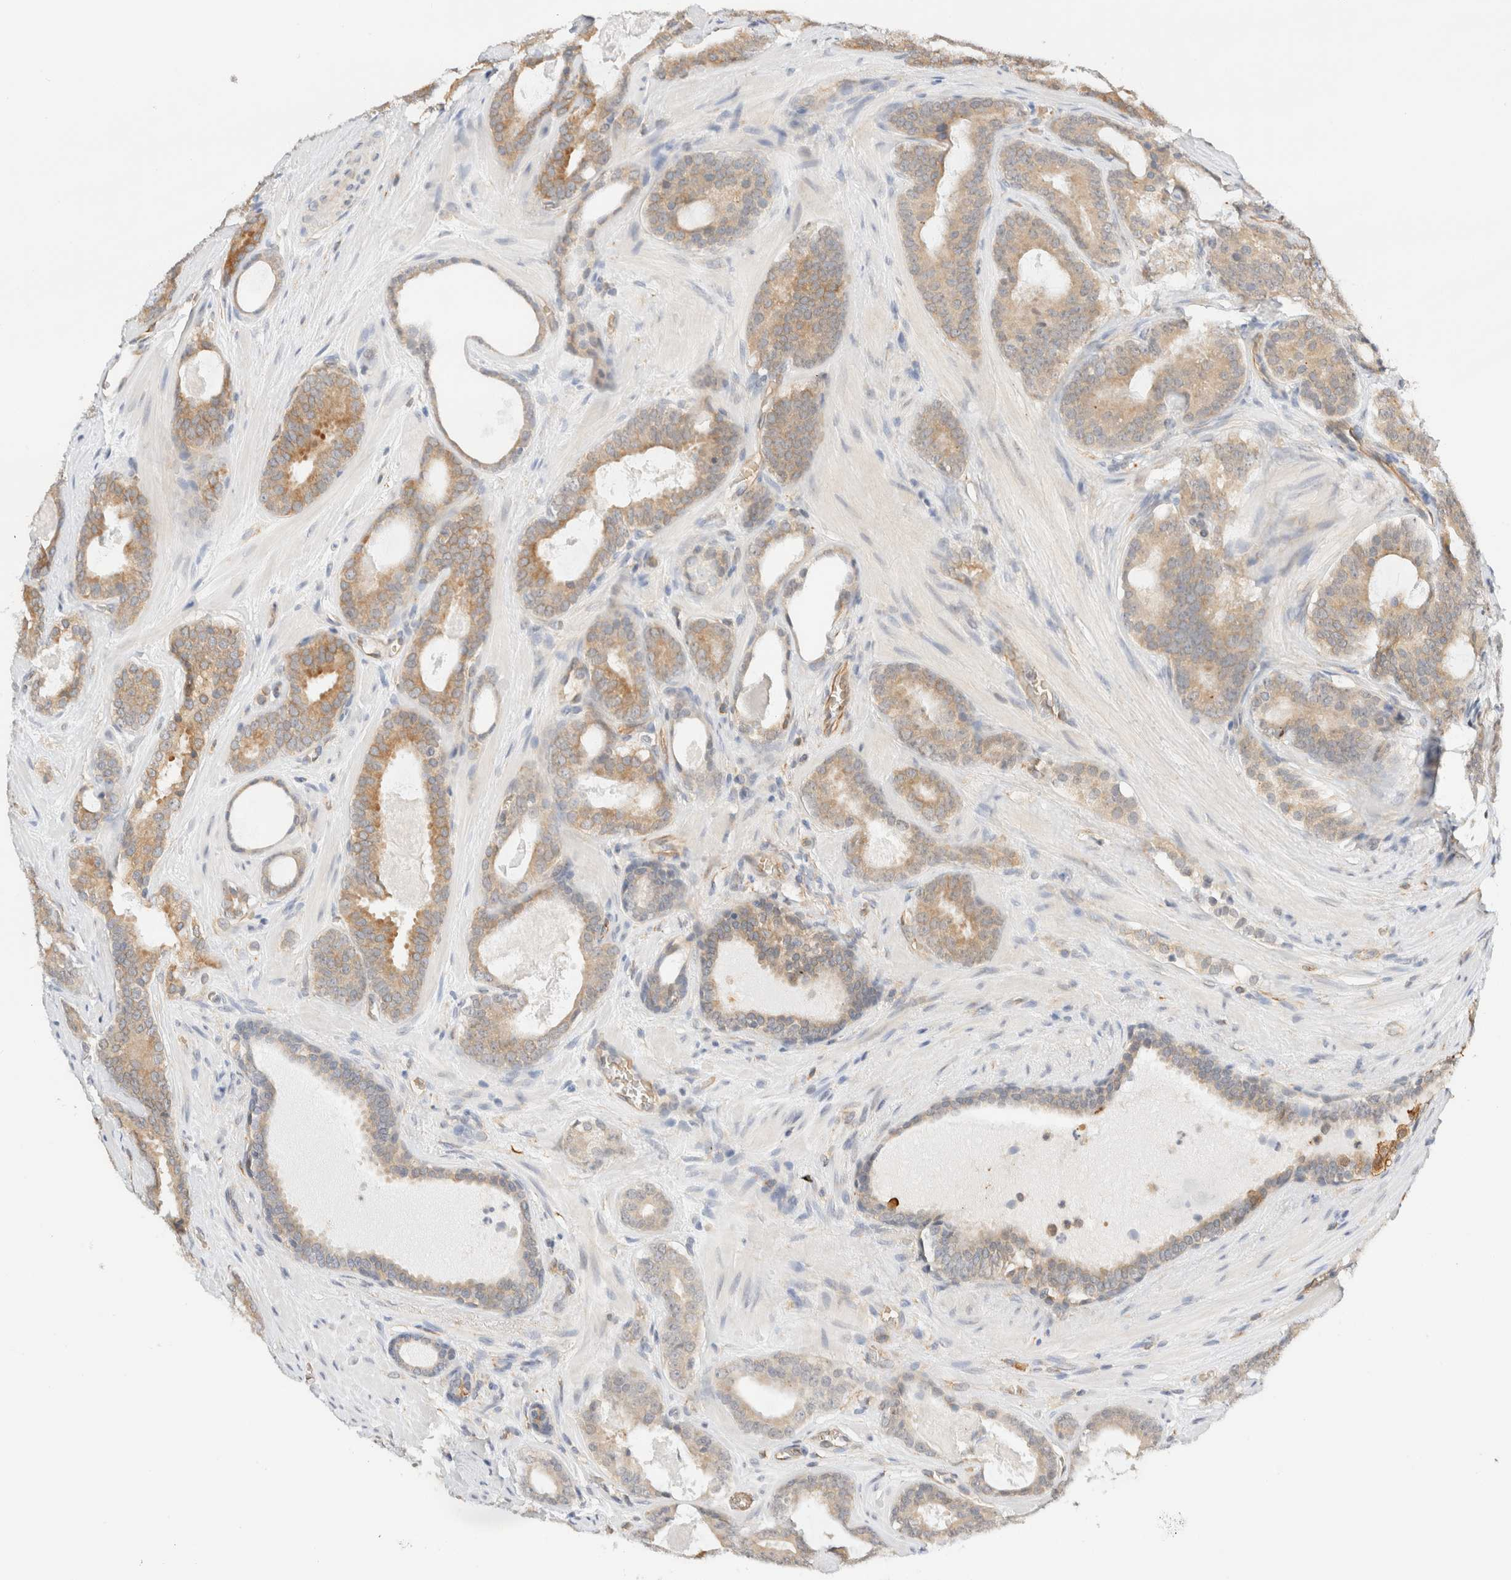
{"staining": {"intensity": "moderate", "quantity": "25%-75%", "location": "cytoplasmic/membranous"}, "tissue": "prostate cancer", "cell_type": "Tumor cells", "image_type": "cancer", "snomed": [{"axis": "morphology", "description": "Adenocarcinoma, High grade"}, {"axis": "topography", "description": "Prostate"}], "caption": "High-power microscopy captured an IHC micrograph of prostate cancer (adenocarcinoma (high-grade)), revealing moderate cytoplasmic/membranous positivity in approximately 25%-75% of tumor cells. The protein is shown in brown color, while the nuclei are stained blue.", "gene": "SYVN1", "patient": {"sex": "male", "age": 60}}